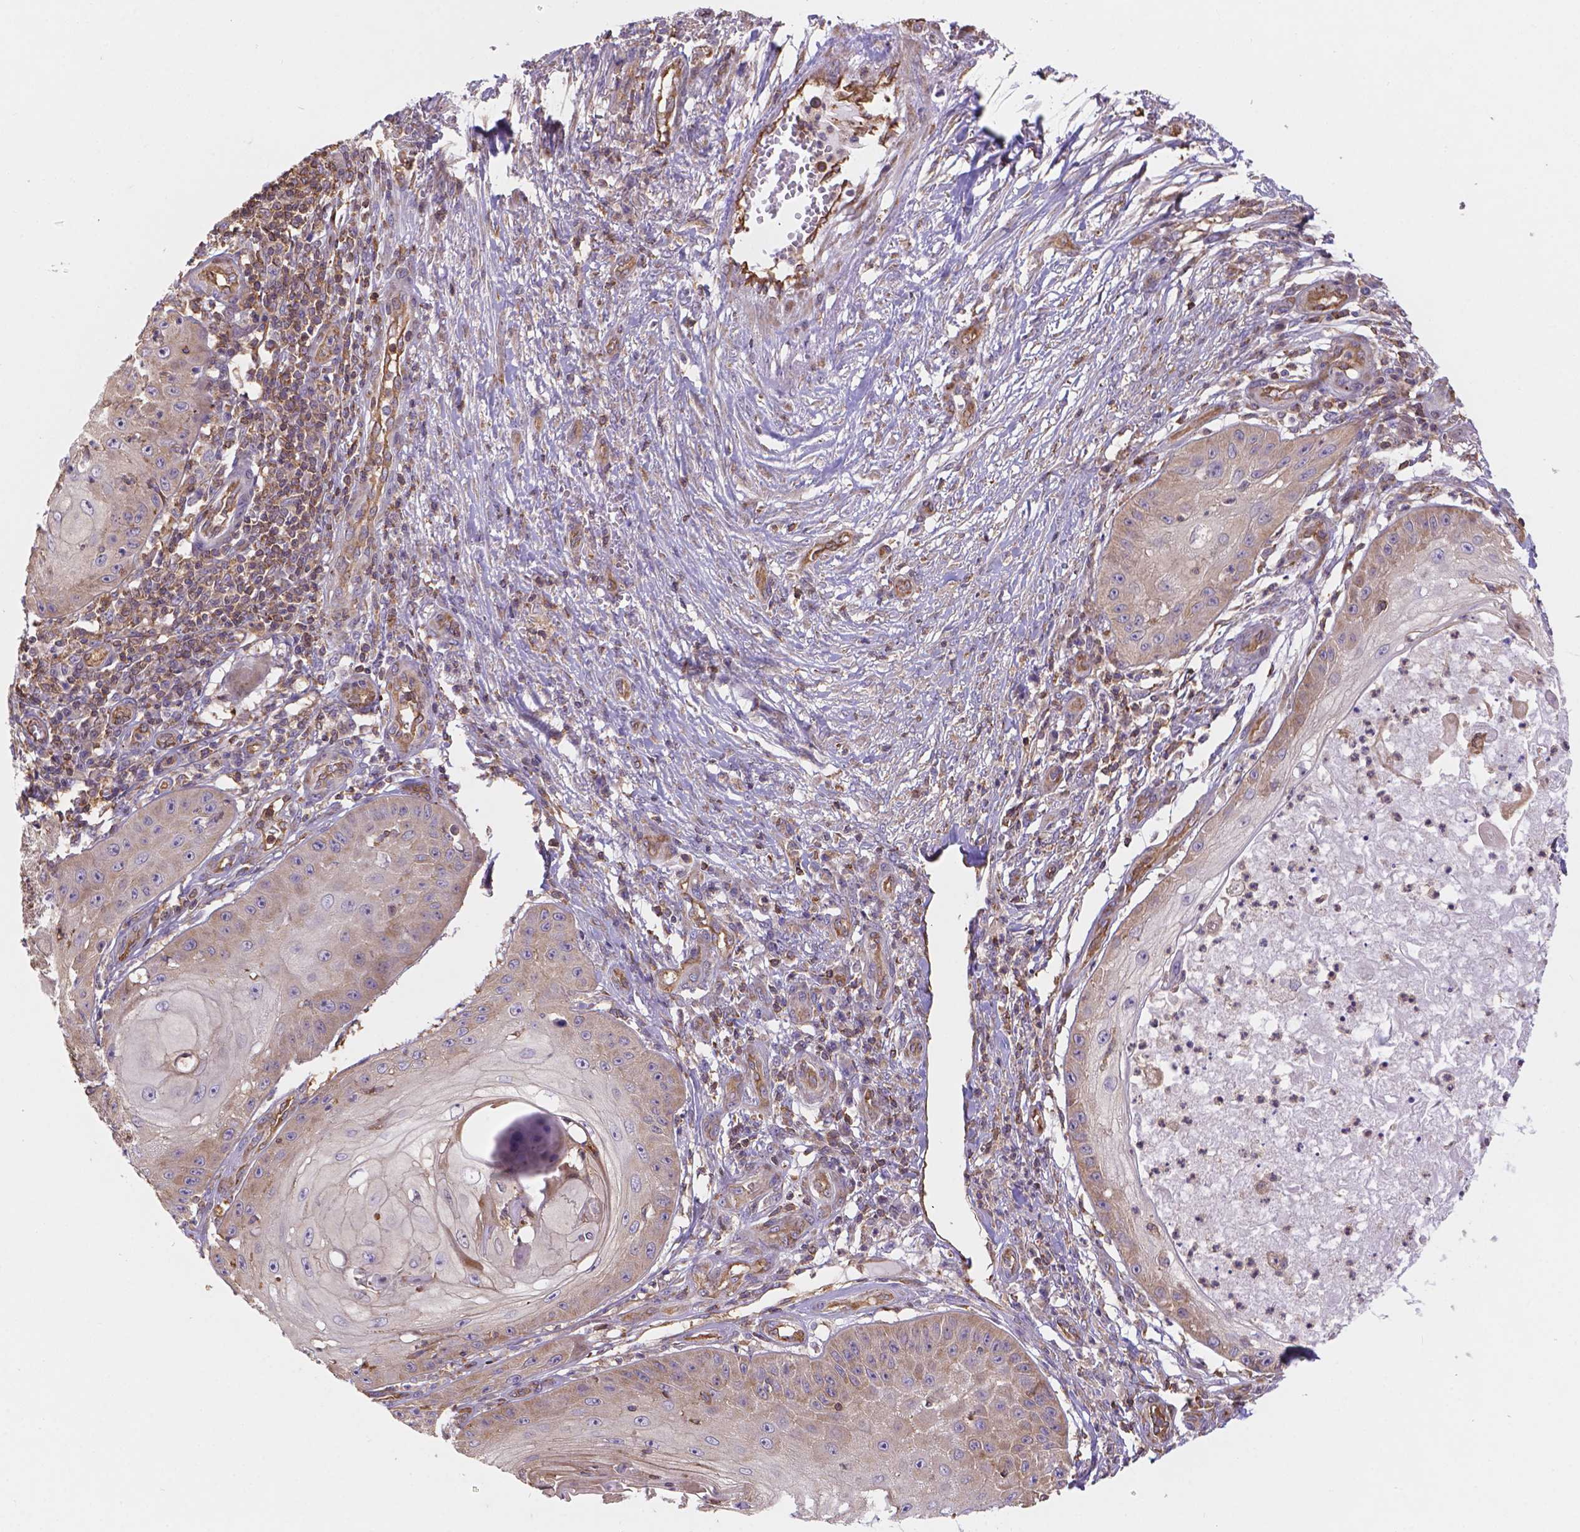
{"staining": {"intensity": "moderate", "quantity": "25%-75%", "location": "cytoplasmic/membranous"}, "tissue": "skin cancer", "cell_type": "Tumor cells", "image_type": "cancer", "snomed": [{"axis": "morphology", "description": "Squamous cell carcinoma, NOS"}, {"axis": "topography", "description": "Skin"}], "caption": "Protein staining of skin cancer tissue exhibits moderate cytoplasmic/membranous expression in about 25%-75% of tumor cells.", "gene": "DMWD", "patient": {"sex": "male", "age": 70}}